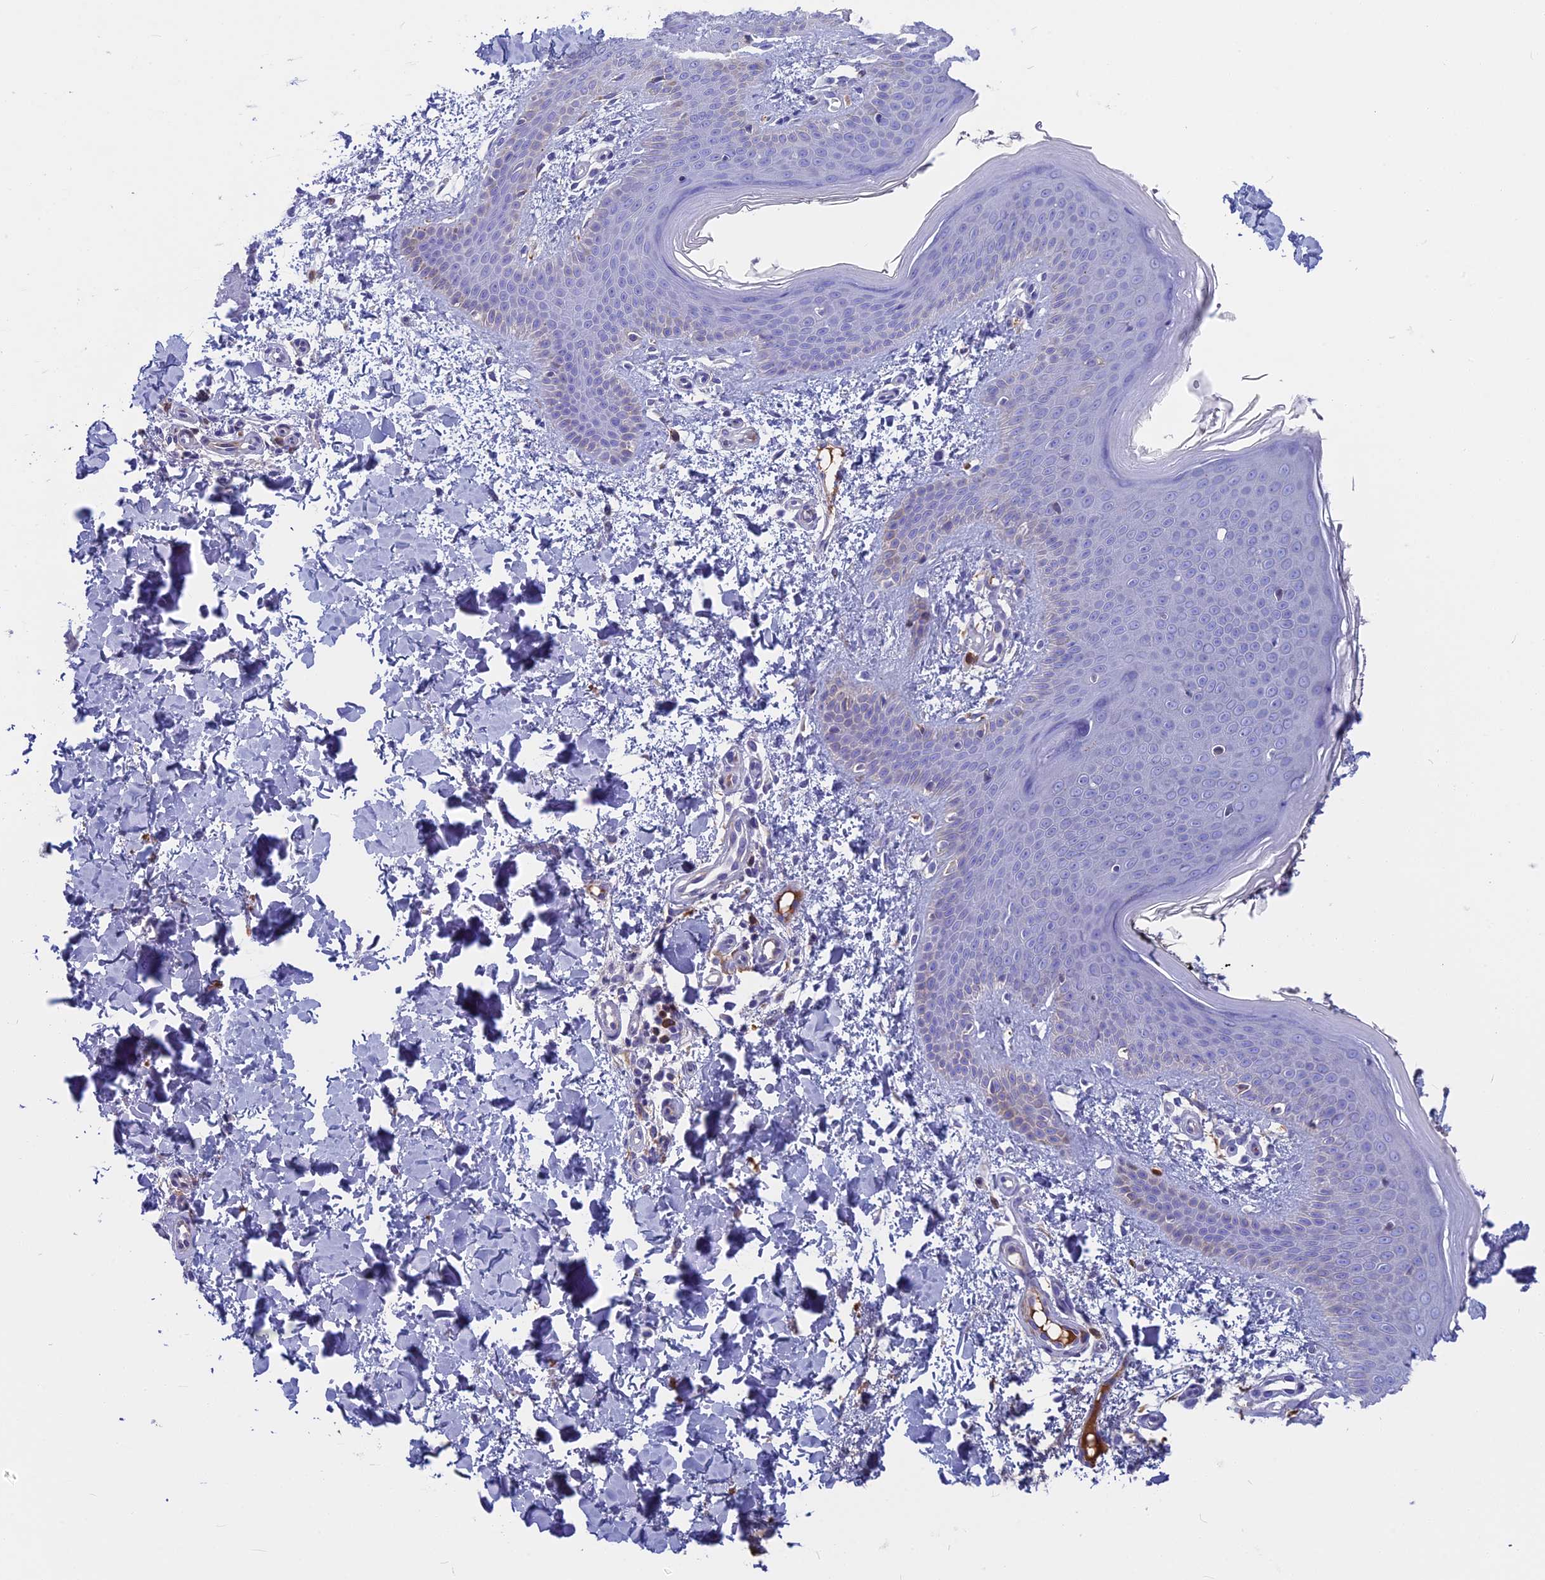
{"staining": {"intensity": "negative", "quantity": "none", "location": "none"}, "tissue": "skin", "cell_type": "Fibroblasts", "image_type": "normal", "snomed": [{"axis": "morphology", "description": "Normal tissue, NOS"}, {"axis": "topography", "description": "Skin"}], "caption": "This is a histopathology image of immunohistochemistry (IHC) staining of unremarkable skin, which shows no expression in fibroblasts.", "gene": "SNAP91", "patient": {"sex": "male", "age": 36}}